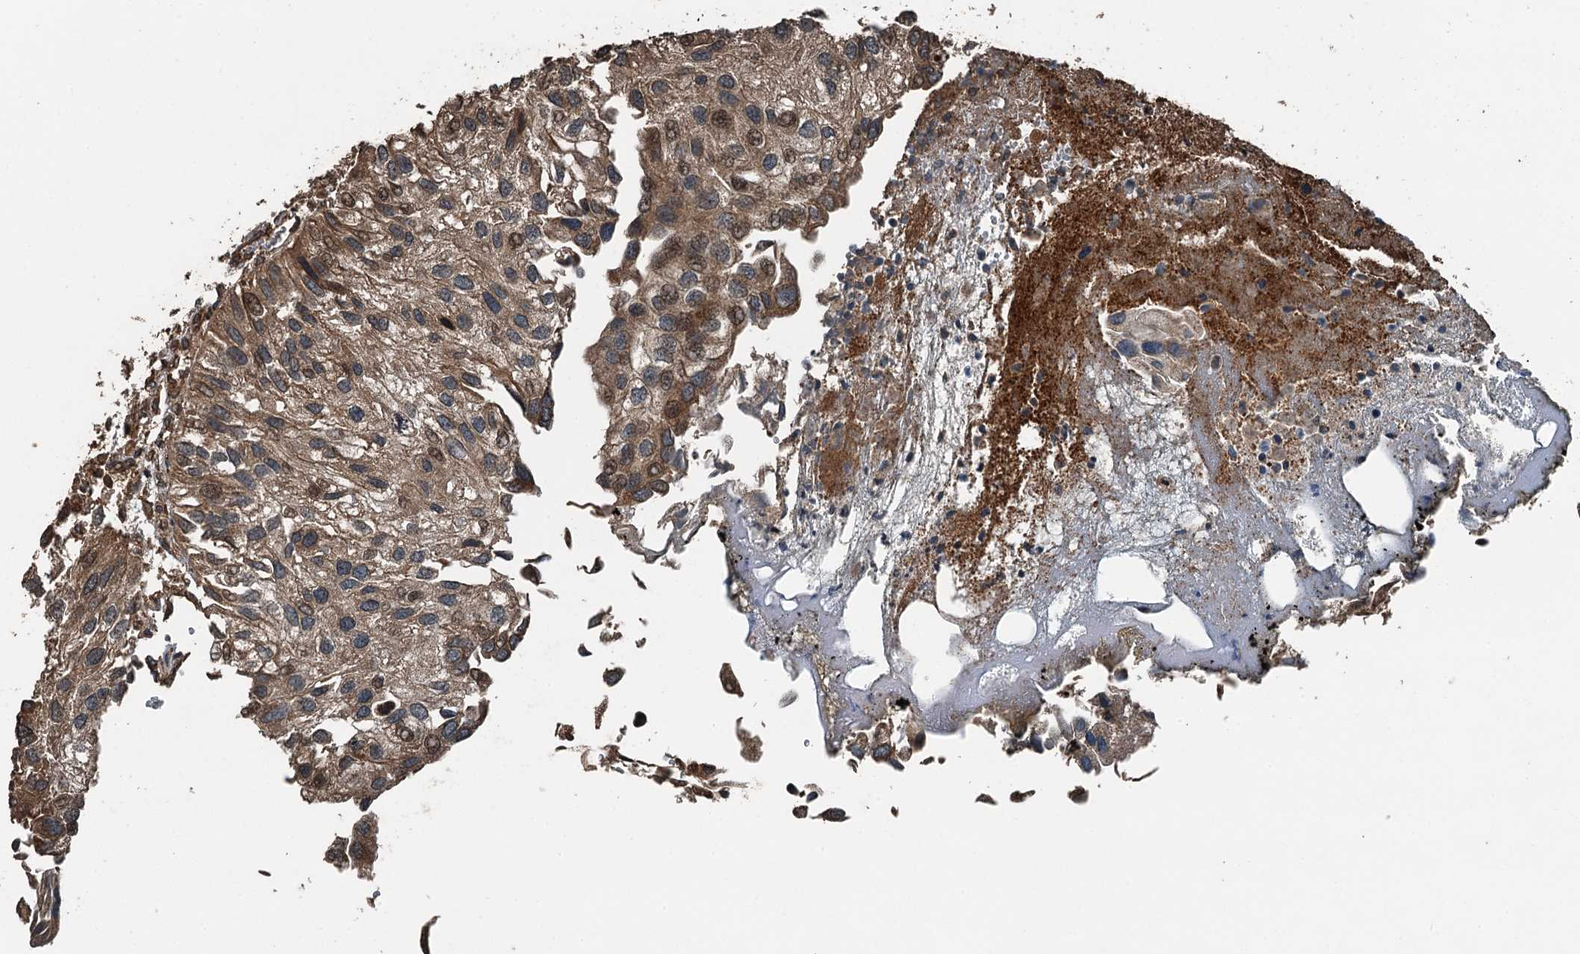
{"staining": {"intensity": "moderate", "quantity": ">75%", "location": "cytoplasmic/membranous,nuclear"}, "tissue": "urothelial cancer", "cell_type": "Tumor cells", "image_type": "cancer", "snomed": [{"axis": "morphology", "description": "Urothelial carcinoma, Low grade"}, {"axis": "topography", "description": "Urinary bladder"}], "caption": "Protein staining of urothelial cancer tissue displays moderate cytoplasmic/membranous and nuclear expression in about >75% of tumor cells.", "gene": "TCTN1", "patient": {"sex": "female", "age": 89}}